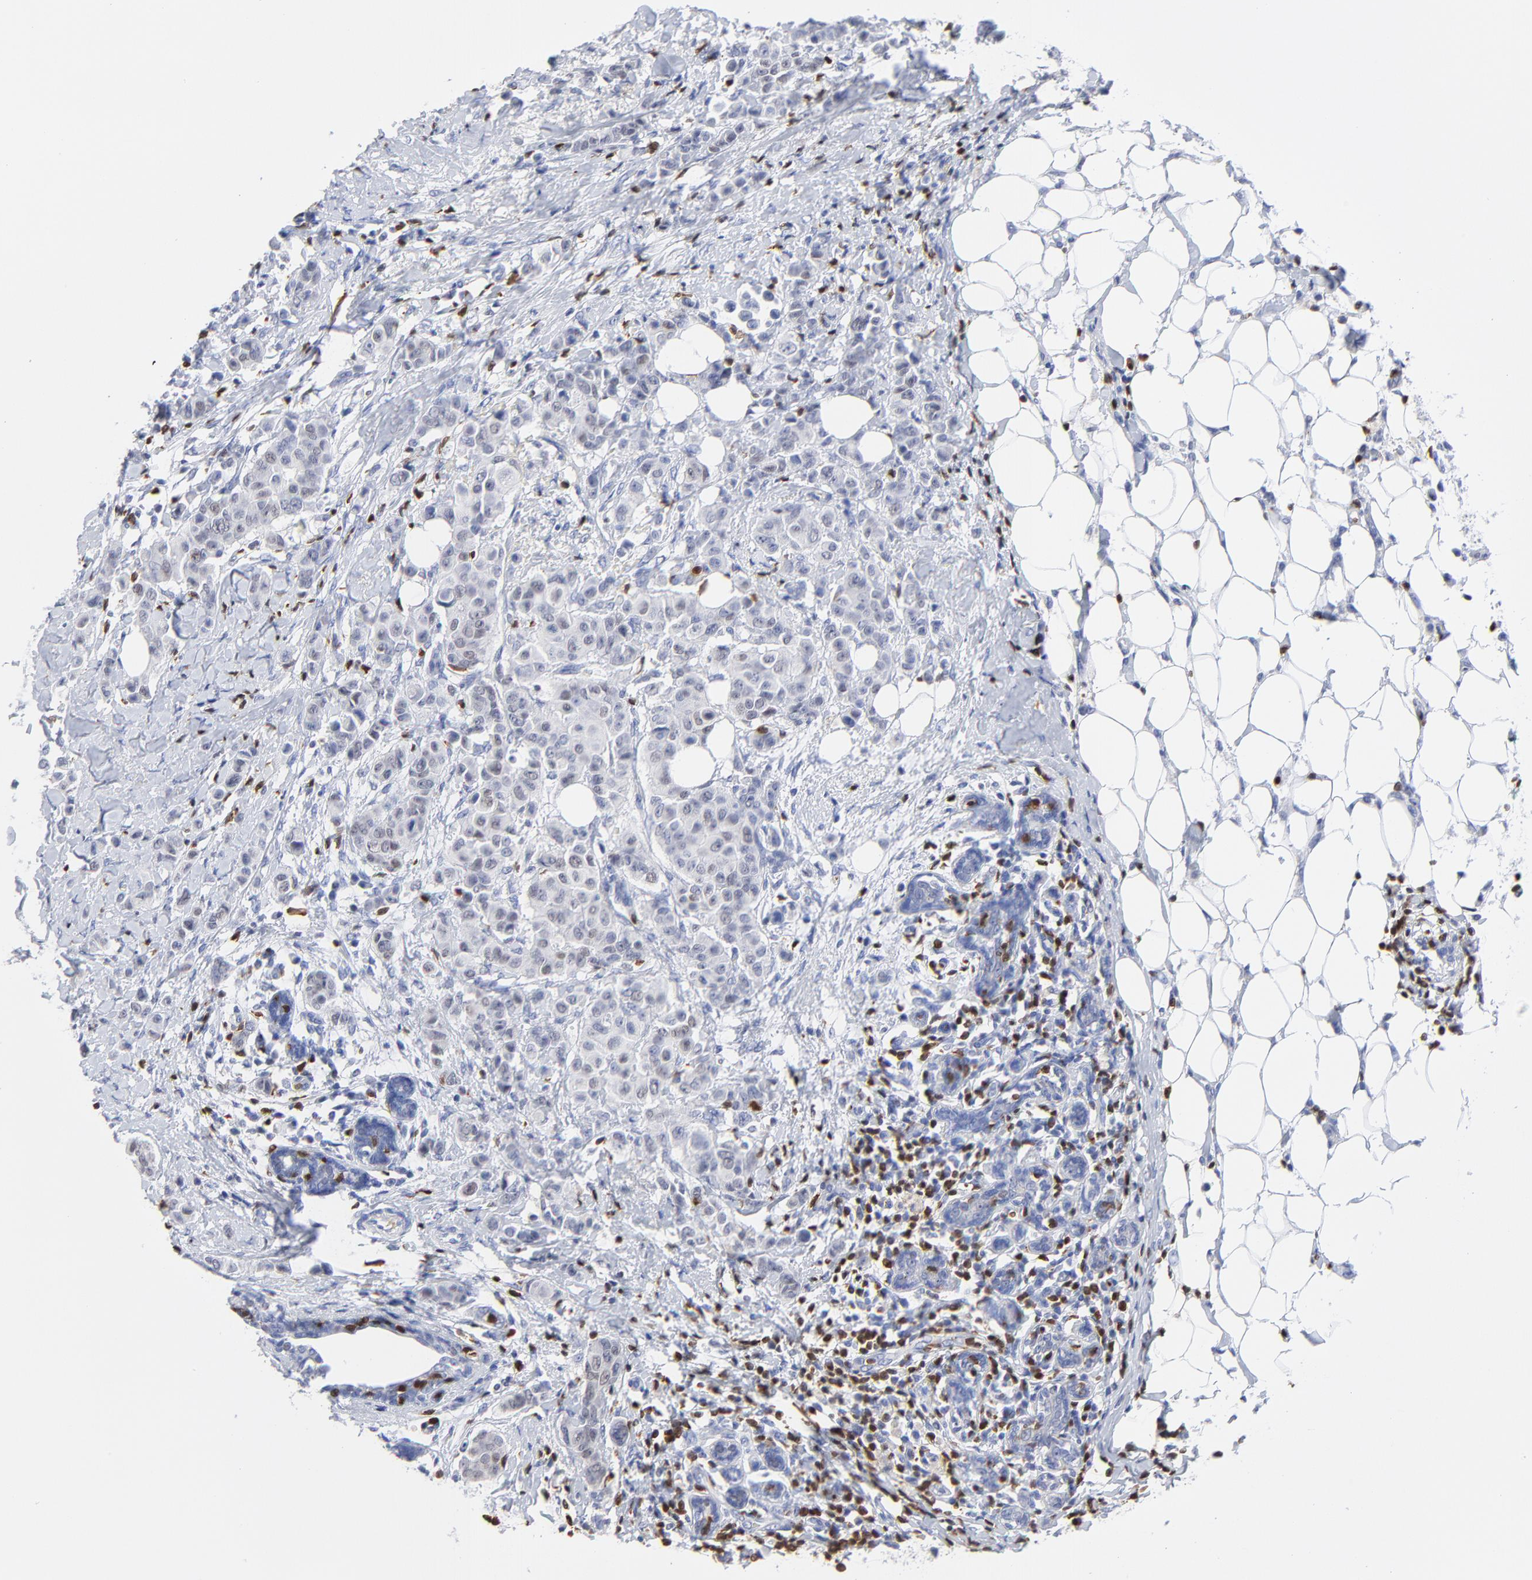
{"staining": {"intensity": "negative", "quantity": "none", "location": "none"}, "tissue": "breast cancer", "cell_type": "Tumor cells", "image_type": "cancer", "snomed": [{"axis": "morphology", "description": "Duct carcinoma"}, {"axis": "topography", "description": "Breast"}], "caption": "Immunohistochemistry (IHC) photomicrograph of neoplastic tissue: breast cancer (intraductal carcinoma) stained with DAB demonstrates no significant protein staining in tumor cells.", "gene": "ZAP70", "patient": {"sex": "female", "age": 40}}